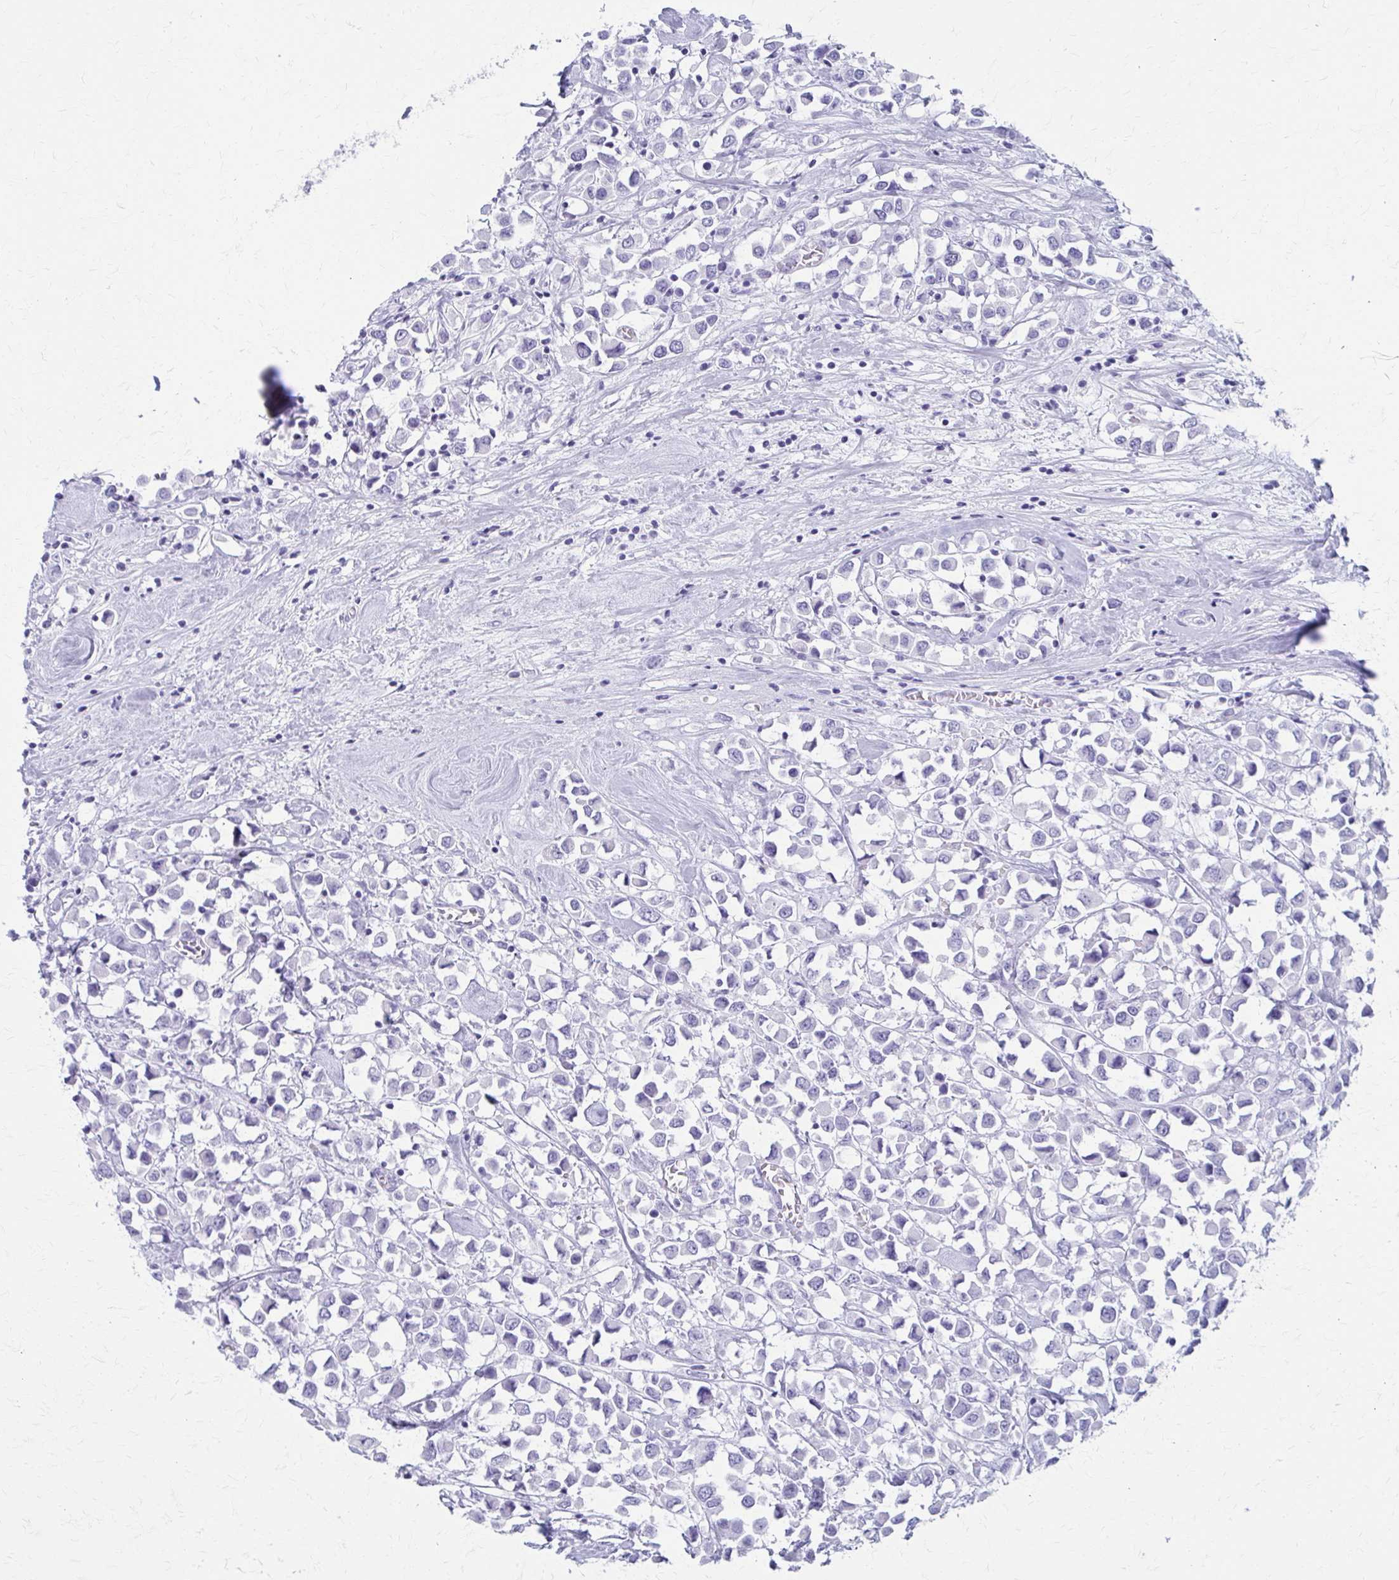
{"staining": {"intensity": "negative", "quantity": "none", "location": "none"}, "tissue": "breast cancer", "cell_type": "Tumor cells", "image_type": "cancer", "snomed": [{"axis": "morphology", "description": "Duct carcinoma"}, {"axis": "topography", "description": "Breast"}], "caption": "The immunohistochemistry micrograph has no significant positivity in tumor cells of breast infiltrating ductal carcinoma tissue.", "gene": "CELF5", "patient": {"sex": "female", "age": 61}}